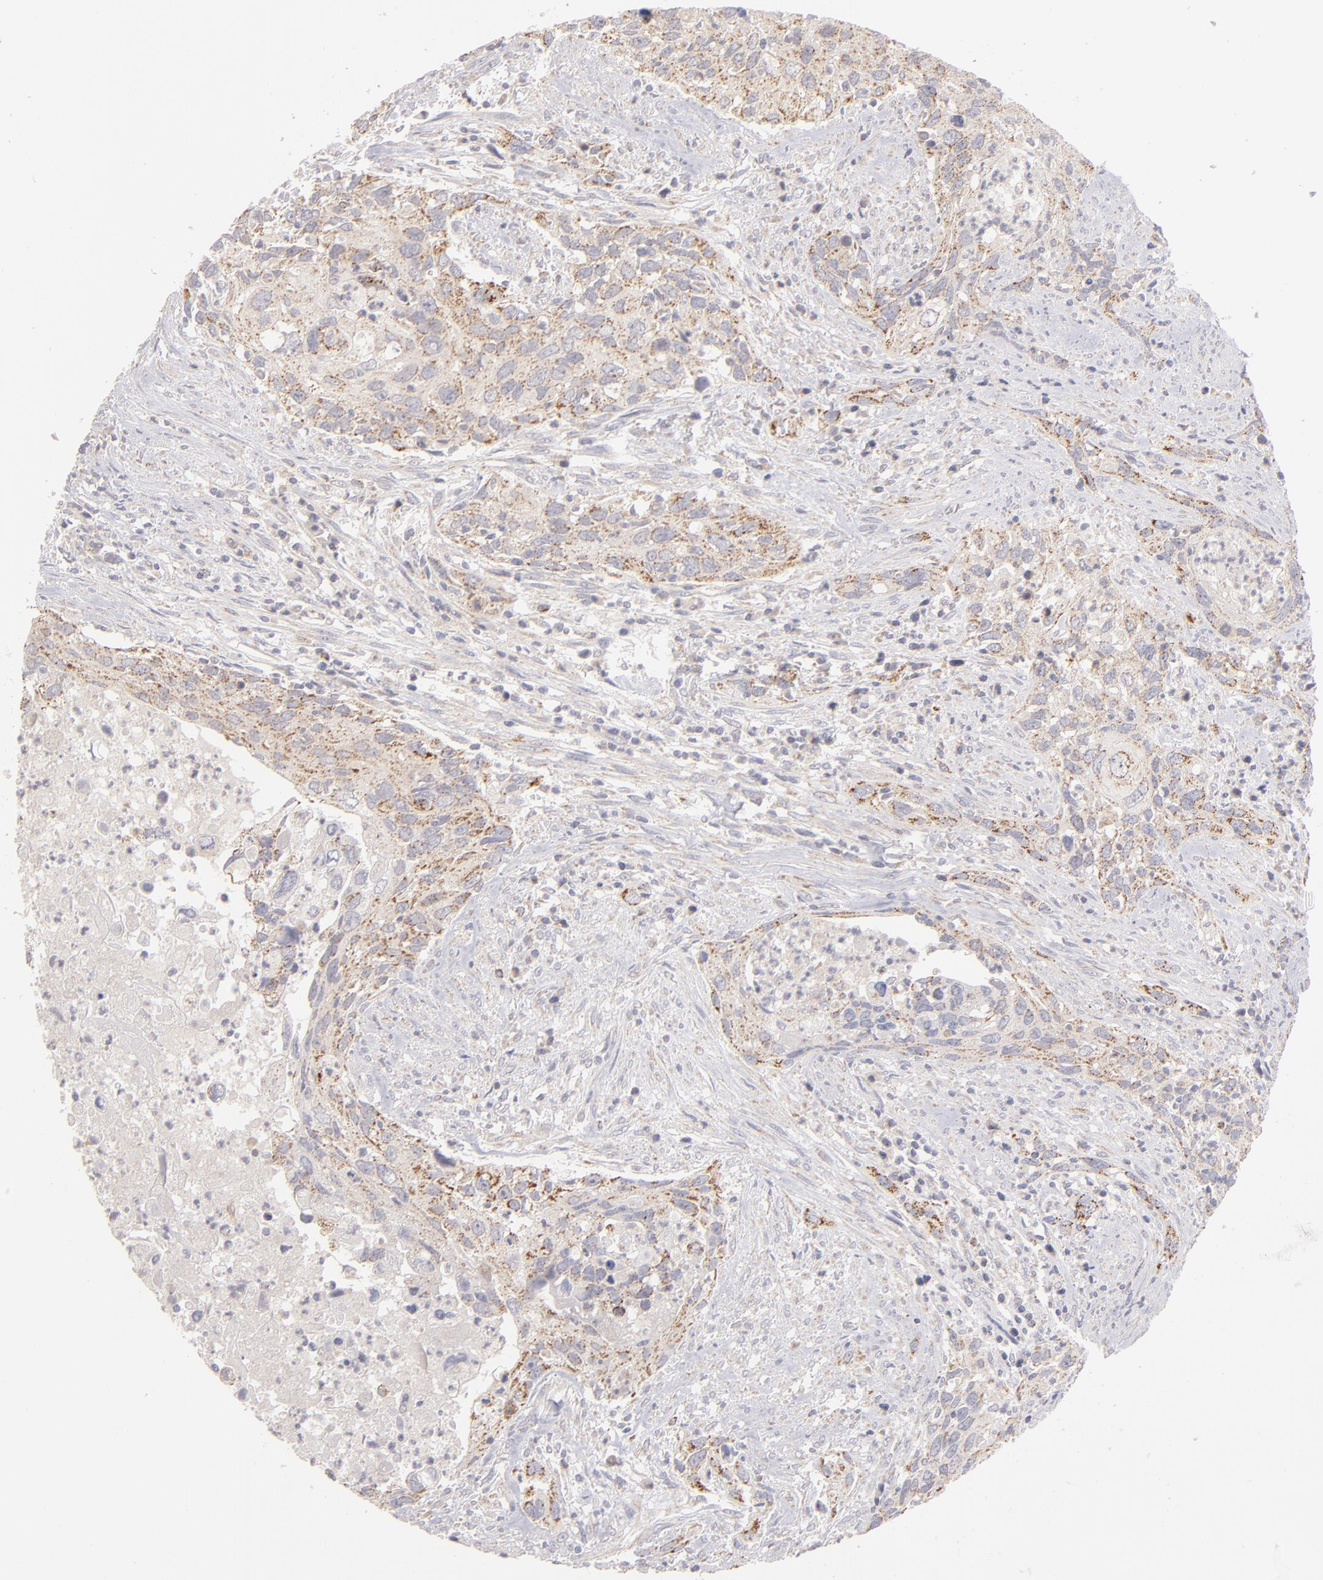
{"staining": {"intensity": "moderate", "quantity": "25%-75%", "location": "cytoplasmic/membranous"}, "tissue": "urothelial cancer", "cell_type": "Tumor cells", "image_type": "cancer", "snomed": [{"axis": "morphology", "description": "Urothelial carcinoma, High grade"}, {"axis": "topography", "description": "Urinary bladder"}], "caption": "Moderate cytoplasmic/membranous protein staining is appreciated in approximately 25%-75% of tumor cells in urothelial cancer. (DAB IHC with brightfield microscopy, high magnification).", "gene": "HCCS", "patient": {"sex": "male", "age": 71}}